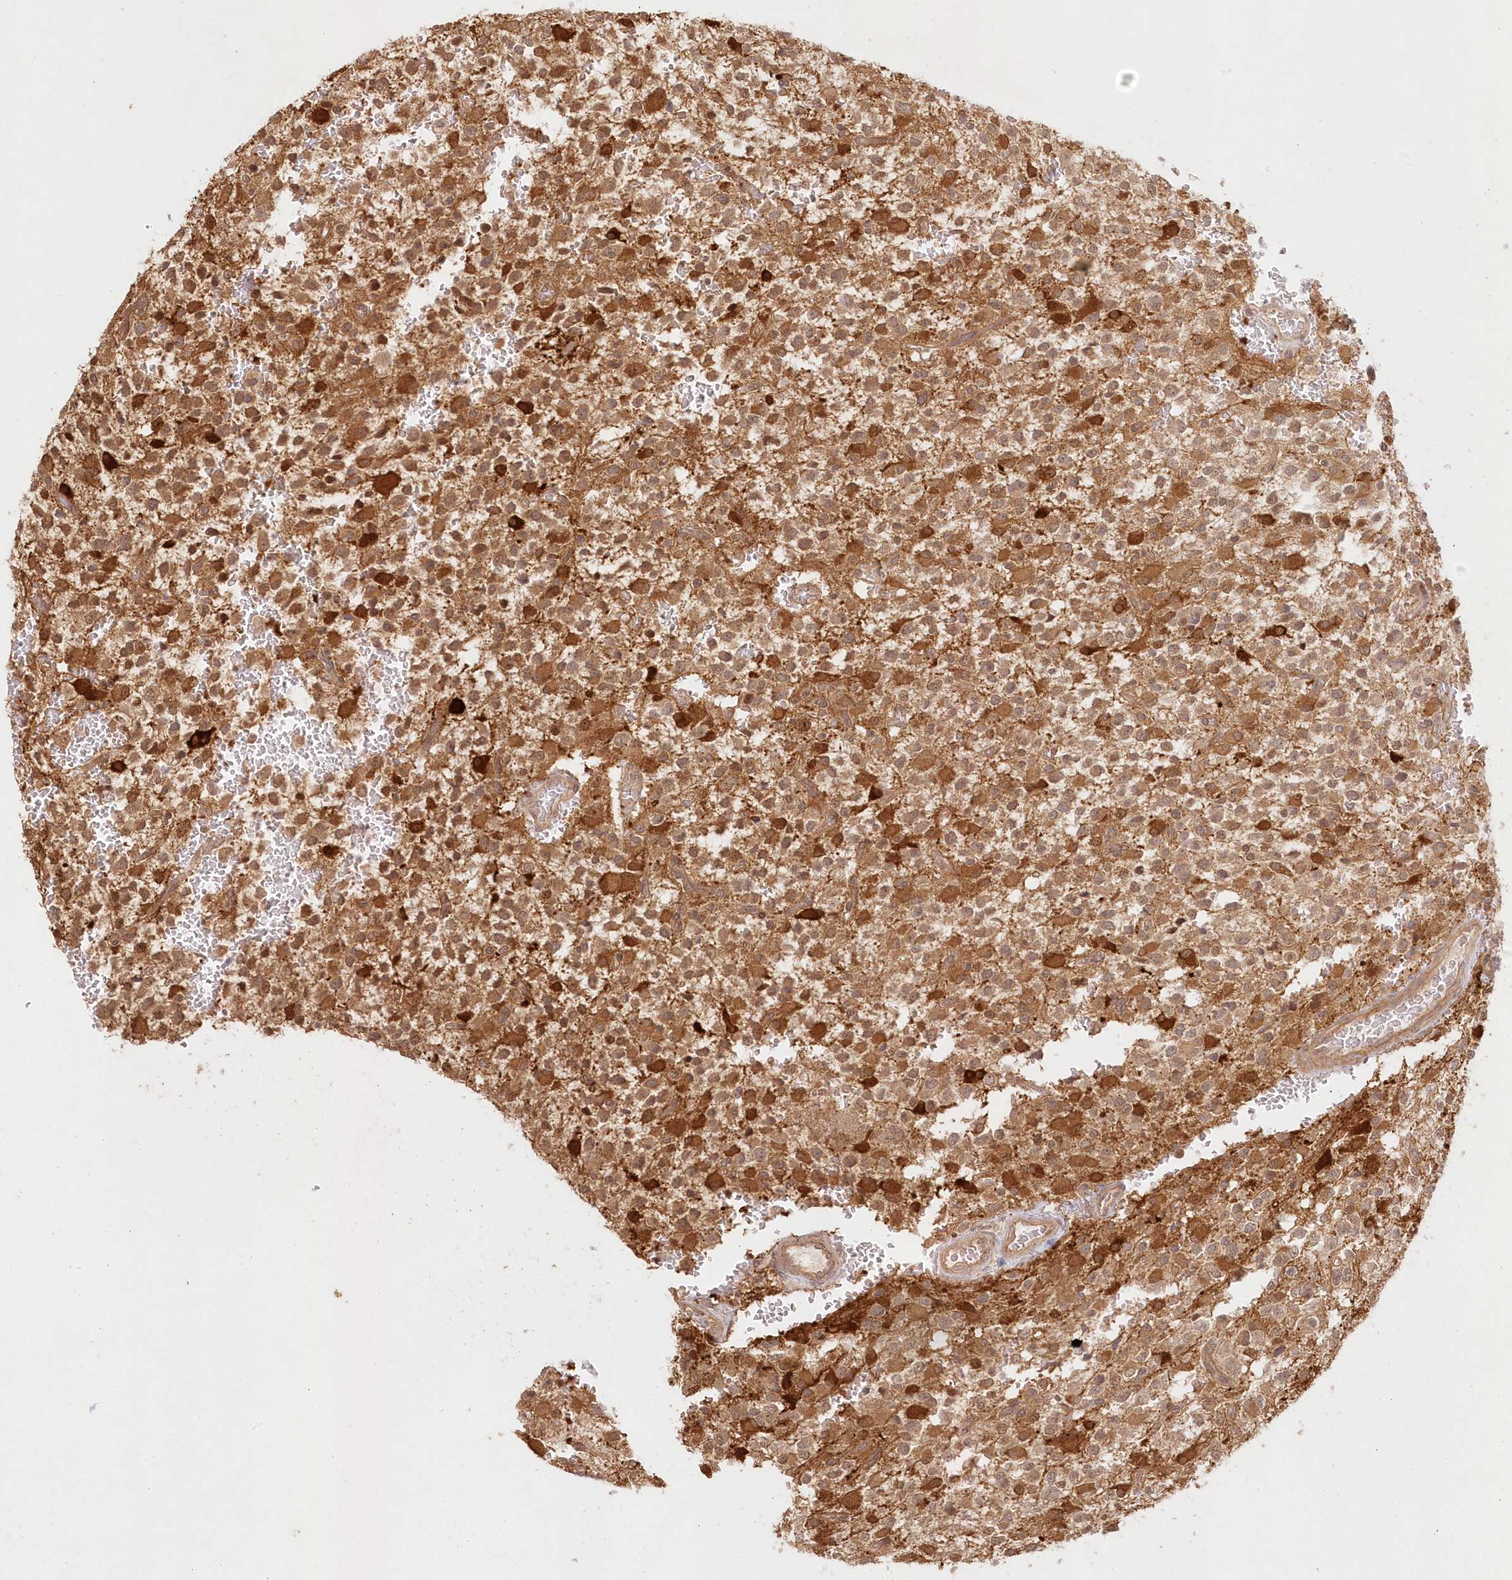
{"staining": {"intensity": "moderate", "quantity": ">75%", "location": "cytoplasmic/membranous"}, "tissue": "glioma", "cell_type": "Tumor cells", "image_type": "cancer", "snomed": [{"axis": "morphology", "description": "Glioma, malignant, High grade"}, {"axis": "topography", "description": "Brain"}], "caption": "Tumor cells exhibit medium levels of moderate cytoplasmic/membranous staining in approximately >75% of cells in glioma.", "gene": "KIAA0232", "patient": {"sex": "male", "age": 34}}